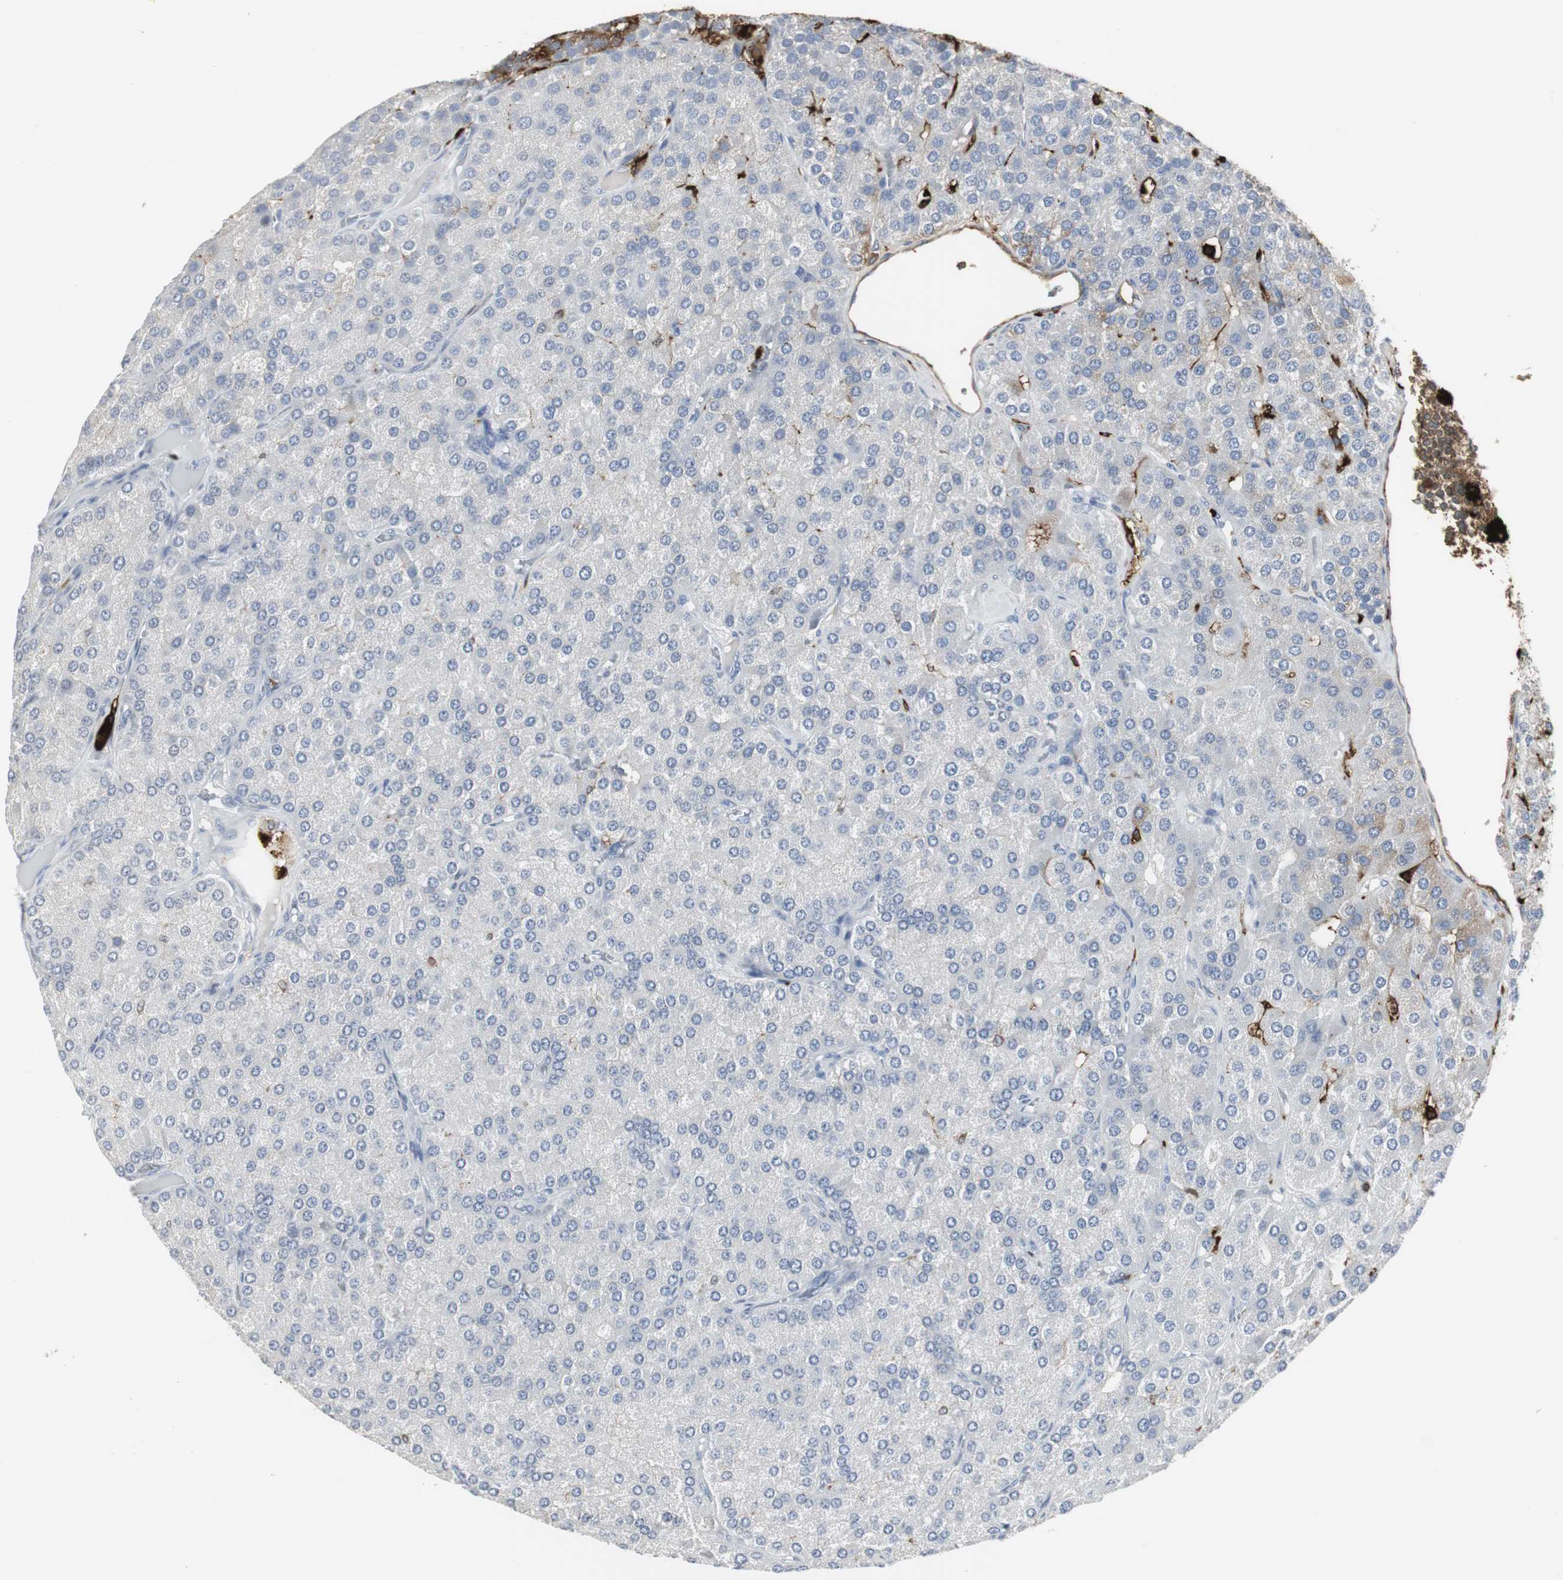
{"staining": {"intensity": "negative", "quantity": "none", "location": "none"}, "tissue": "parathyroid gland", "cell_type": "Glandular cells", "image_type": "normal", "snomed": [{"axis": "morphology", "description": "Normal tissue, NOS"}, {"axis": "morphology", "description": "Adenoma, NOS"}, {"axis": "topography", "description": "Parathyroid gland"}], "caption": "Immunohistochemistry (IHC) of benign human parathyroid gland demonstrates no staining in glandular cells. (Immunohistochemistry, brightfield microscopy, high magnification).", "gene": "PI15", "patient": {"sex": "female", "age": 86}}